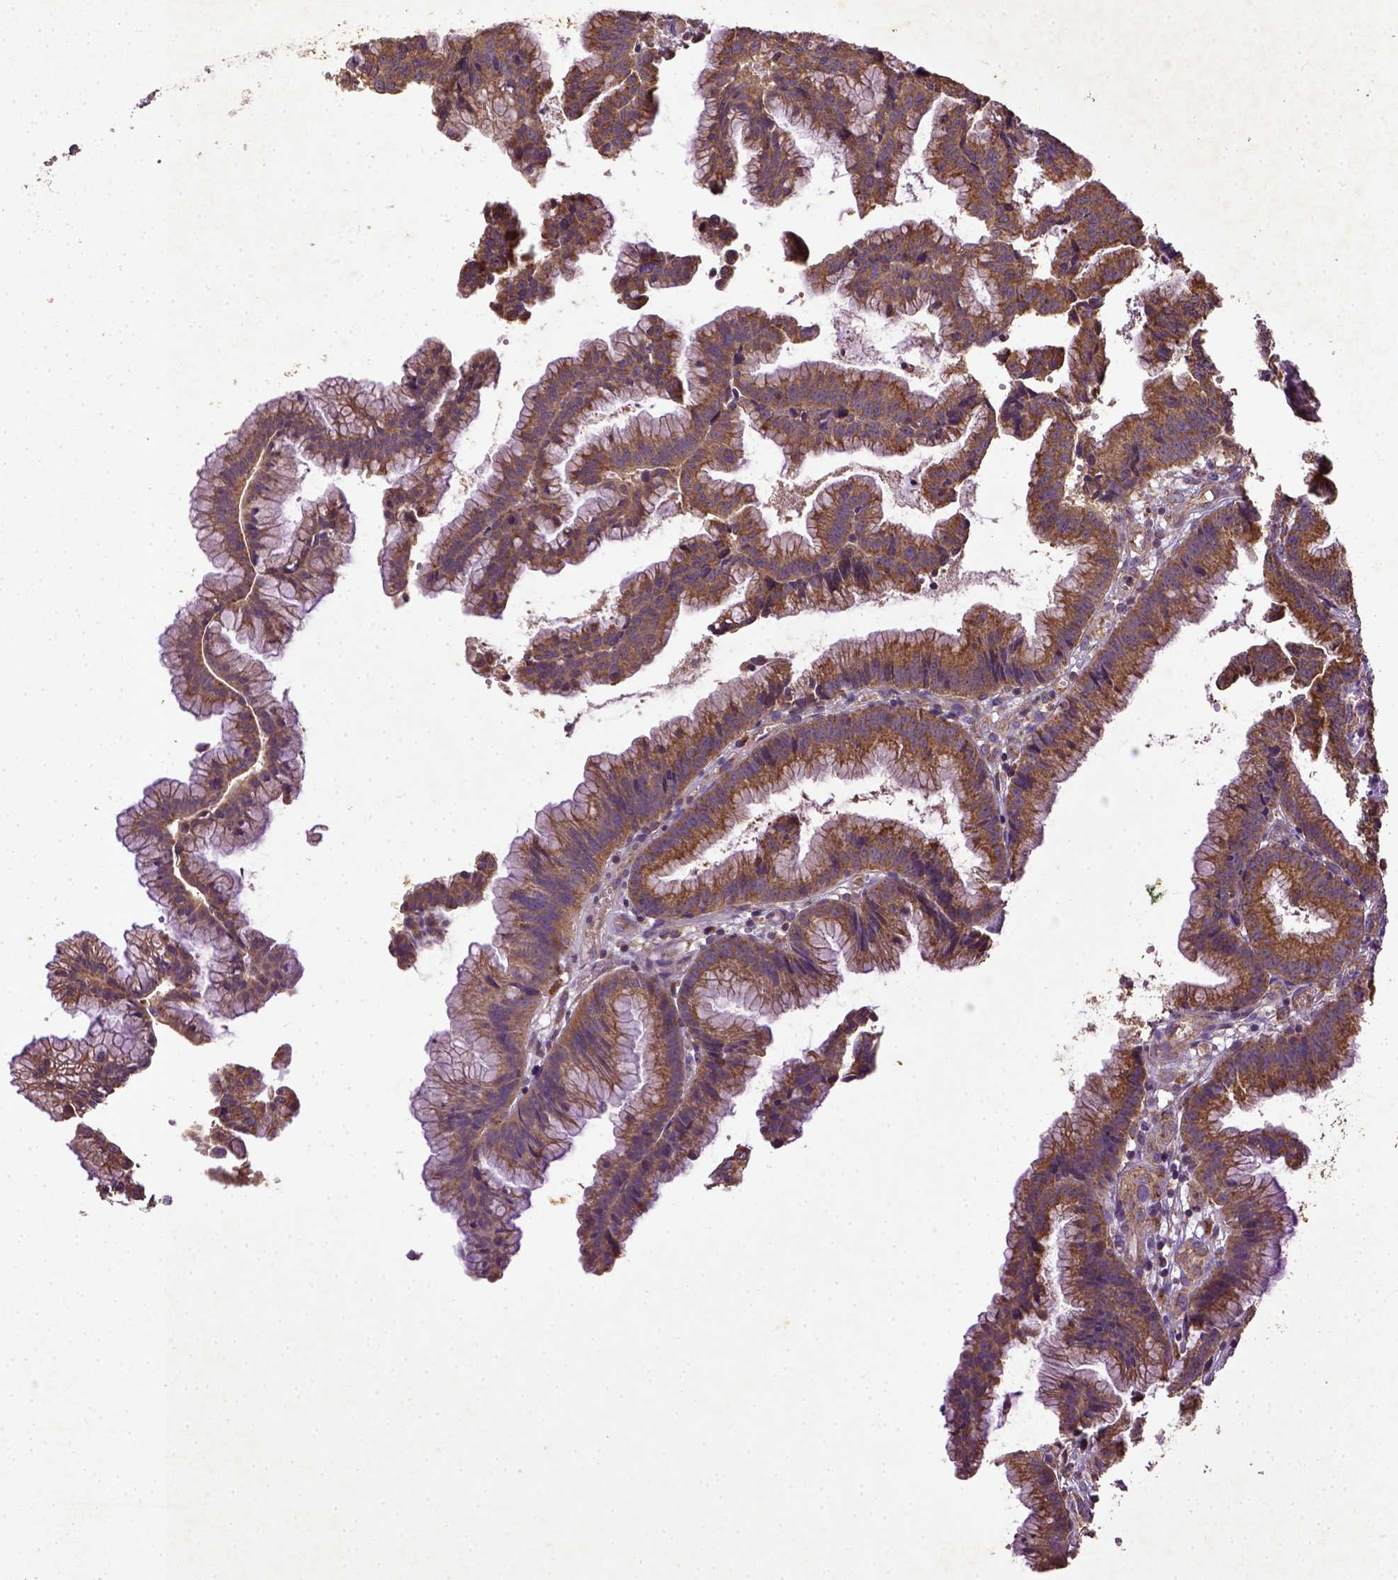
{"staining": {"intensity": "strong", "quantity": ">75%", "location": "cytoplasmic/membranous"}, "tissue": "colorectal cancer", "cell_type": "Tumor cells", "image_type": "cancer", "snomed": [{"axis": "morphology", "description": "Adenocarcinoma, NOS"}, {"axis": "topography", "description": "Colon"}], "caption": "Colorectal adenocarcinoma stained with DAB (3,3'-diaminobenzidine) immunohistochemistry demonstrates high levels of strong cytoplasmic/membranous positivity in approximately >75% of tumor cells.", "gene": "MT-CO1", "patient": {"sex": "female", "age": 78}}